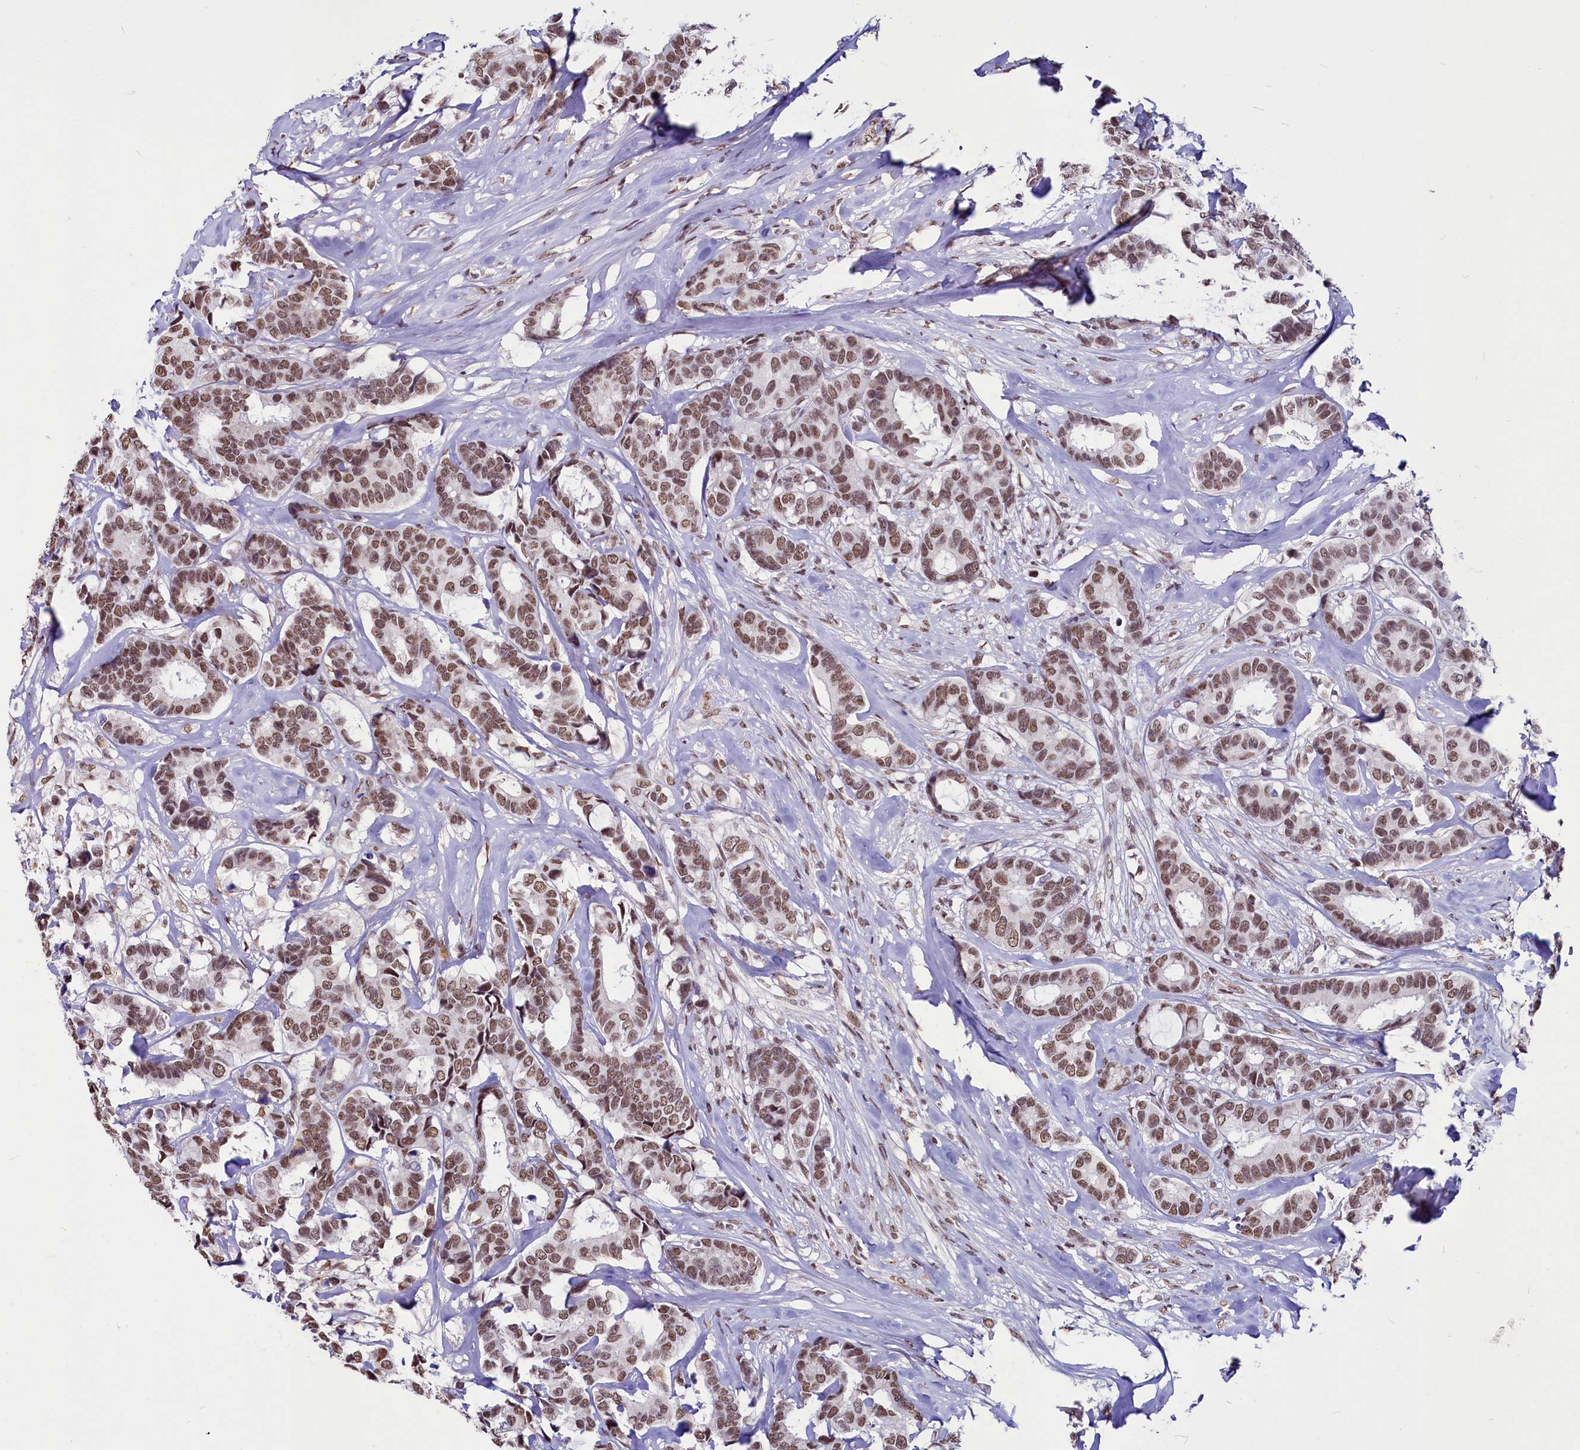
{"staining": {"intensity": "moderate", "quantity": ">75%", "location": "nuclear"}, "tissue": "breast cancer", "cell_type": "Tumor cells", "image_type": "cancer", "snomed": [{"axis": "morphology", "description": "Duct carcinoma"}, {"axis": "topography", "description": "Breast"}], "caption": "Approximately >75% of tumor cells in human breast cancer reveal moderate nuclear protein staining as visualized by brown immunohistochemical staining.", "gene": "PARPBP", "patient": {"sex": "female", "age": 87}}